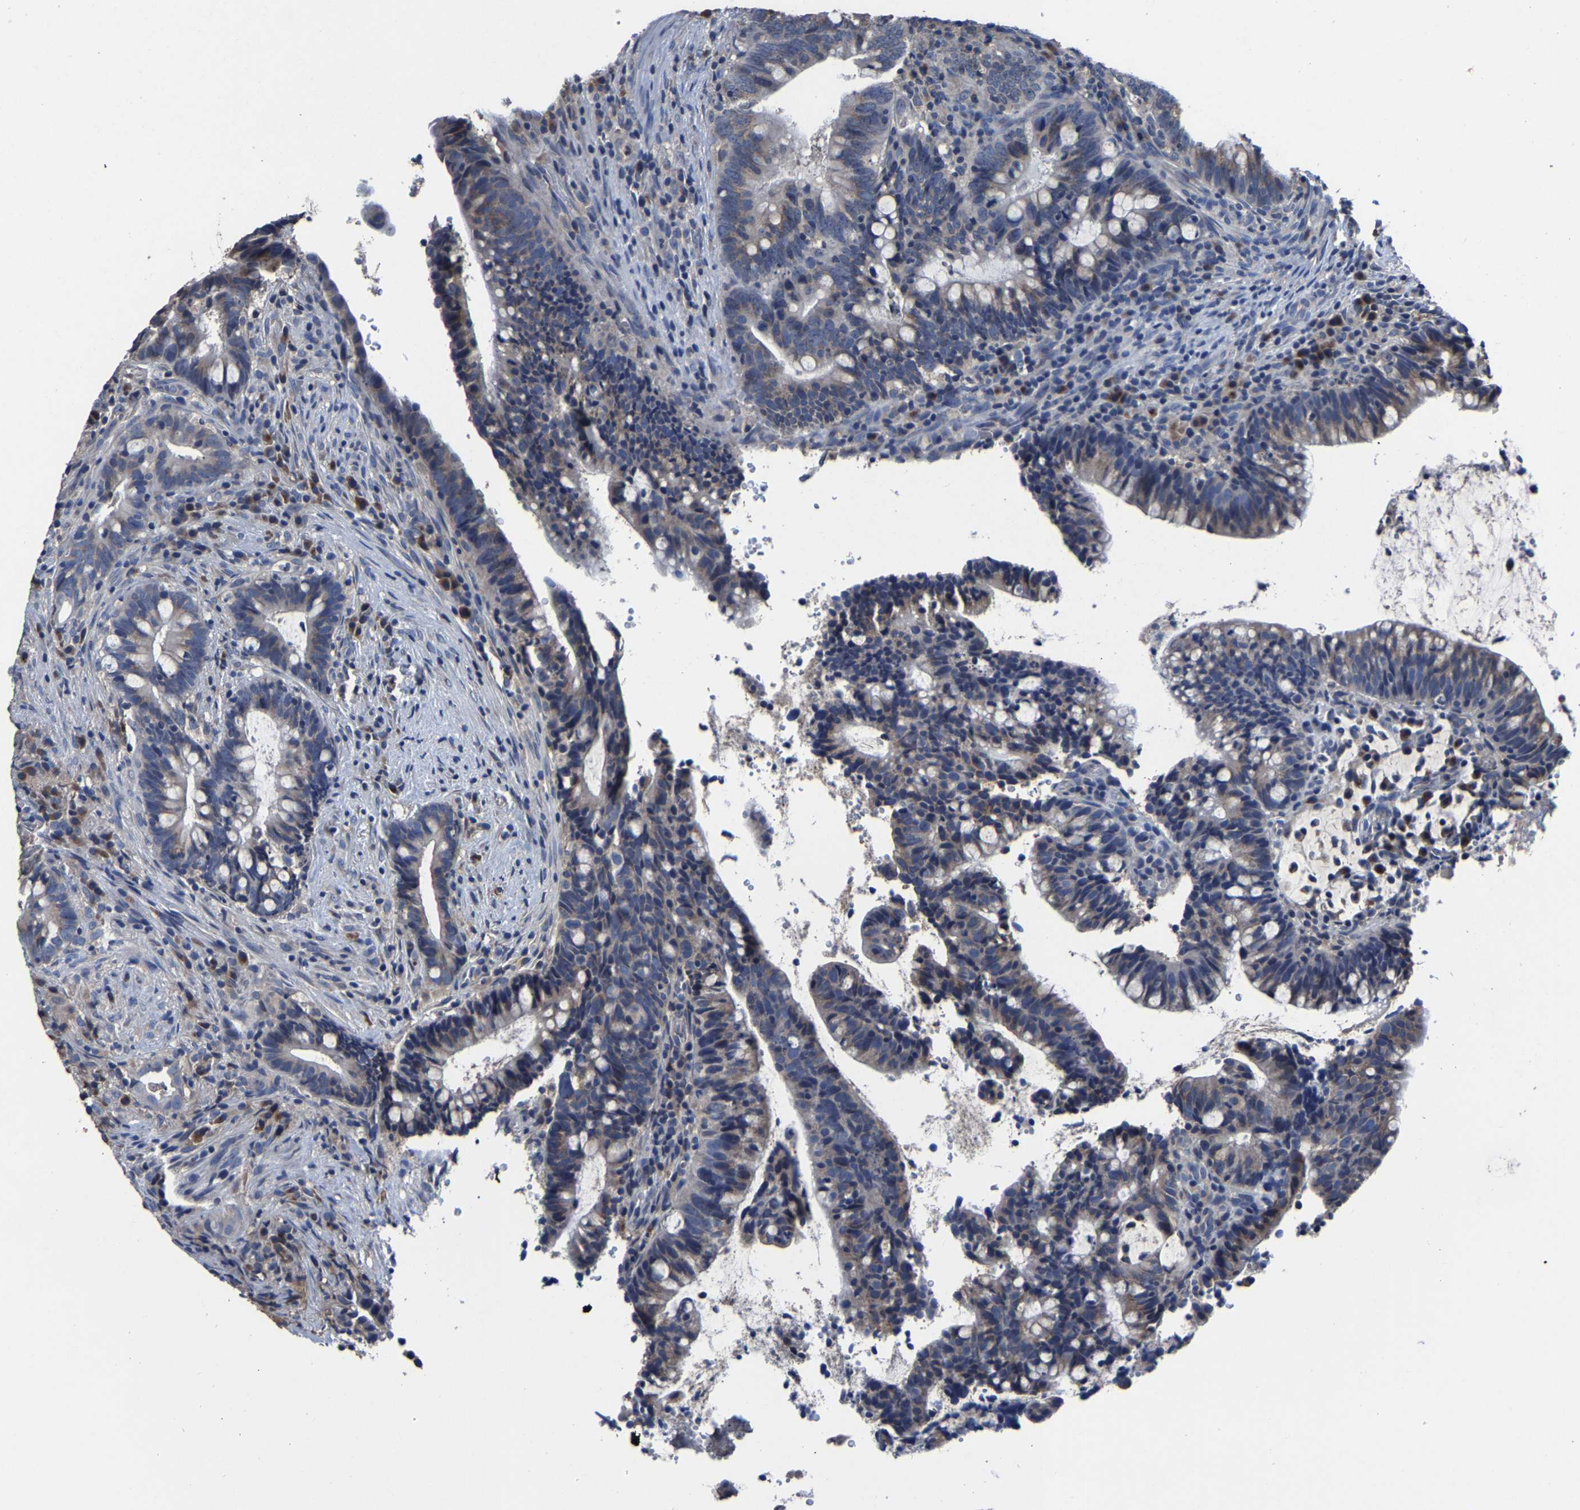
{"staining": {"intensity": "negative", "quantity": "none", "location": "none"}, "tissue": "colorectal cancer", "cell_type": "Tumor cells", "image_type": "cancer", "snomed": [{"axis": "morphology", "description": "Adenocarcinoma, NOS"}, {"axis": "topography", "description": "Colon"}], "caption": "This is a histopathology image of immunohistochemistry staining of adenocarcinoma (colorectal), which shows no staining in tumor cells.", "gene": "EBAG9", "patient": {"sex": "female", "age": 66}}